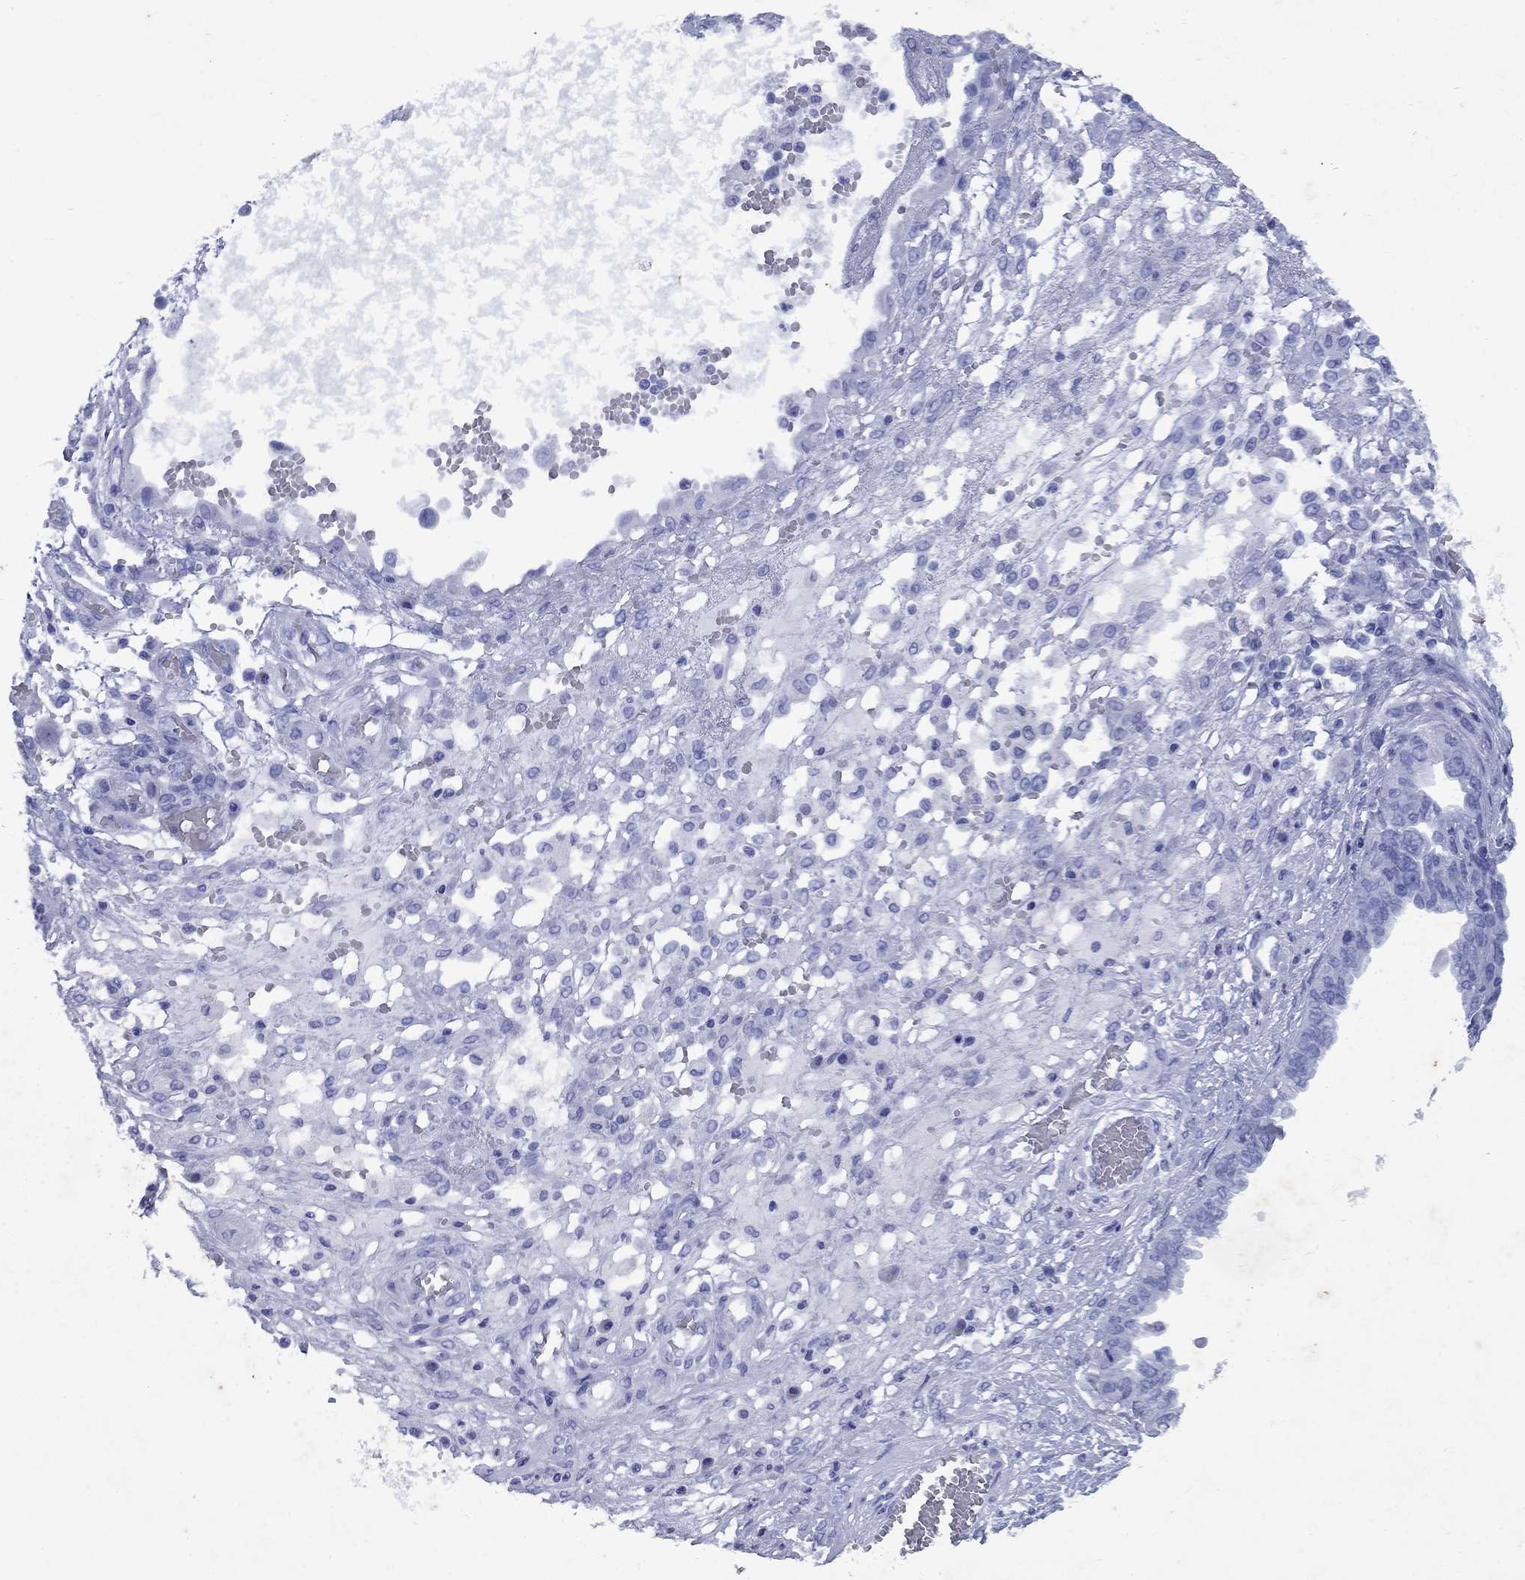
{"staining": {"intensity": "negative", "quantity": "none", "location": "none"}, "tissue": "ovarian cancer", "cell_type": "Tumor cells", "image_type": "cancer", "snomed": [{"axis": "morphology", "description": "Cystadenocarcinoma, serous, NOS"}, {"axis": "topography", "description": "Ovary"}], "caption": "An immunohistochemistry (IHC) image of ovarian cancer (serous cystadenocarcinoma) is shown. There is no staining in tumor cells of ovarian cancer (serous cystadenocarcinoma). (DAB immunohistochemistry visualized using brightfield microscopy, high magnification).", "gene": "CD1A", "patient": {"sex": "female", "age": 67}}